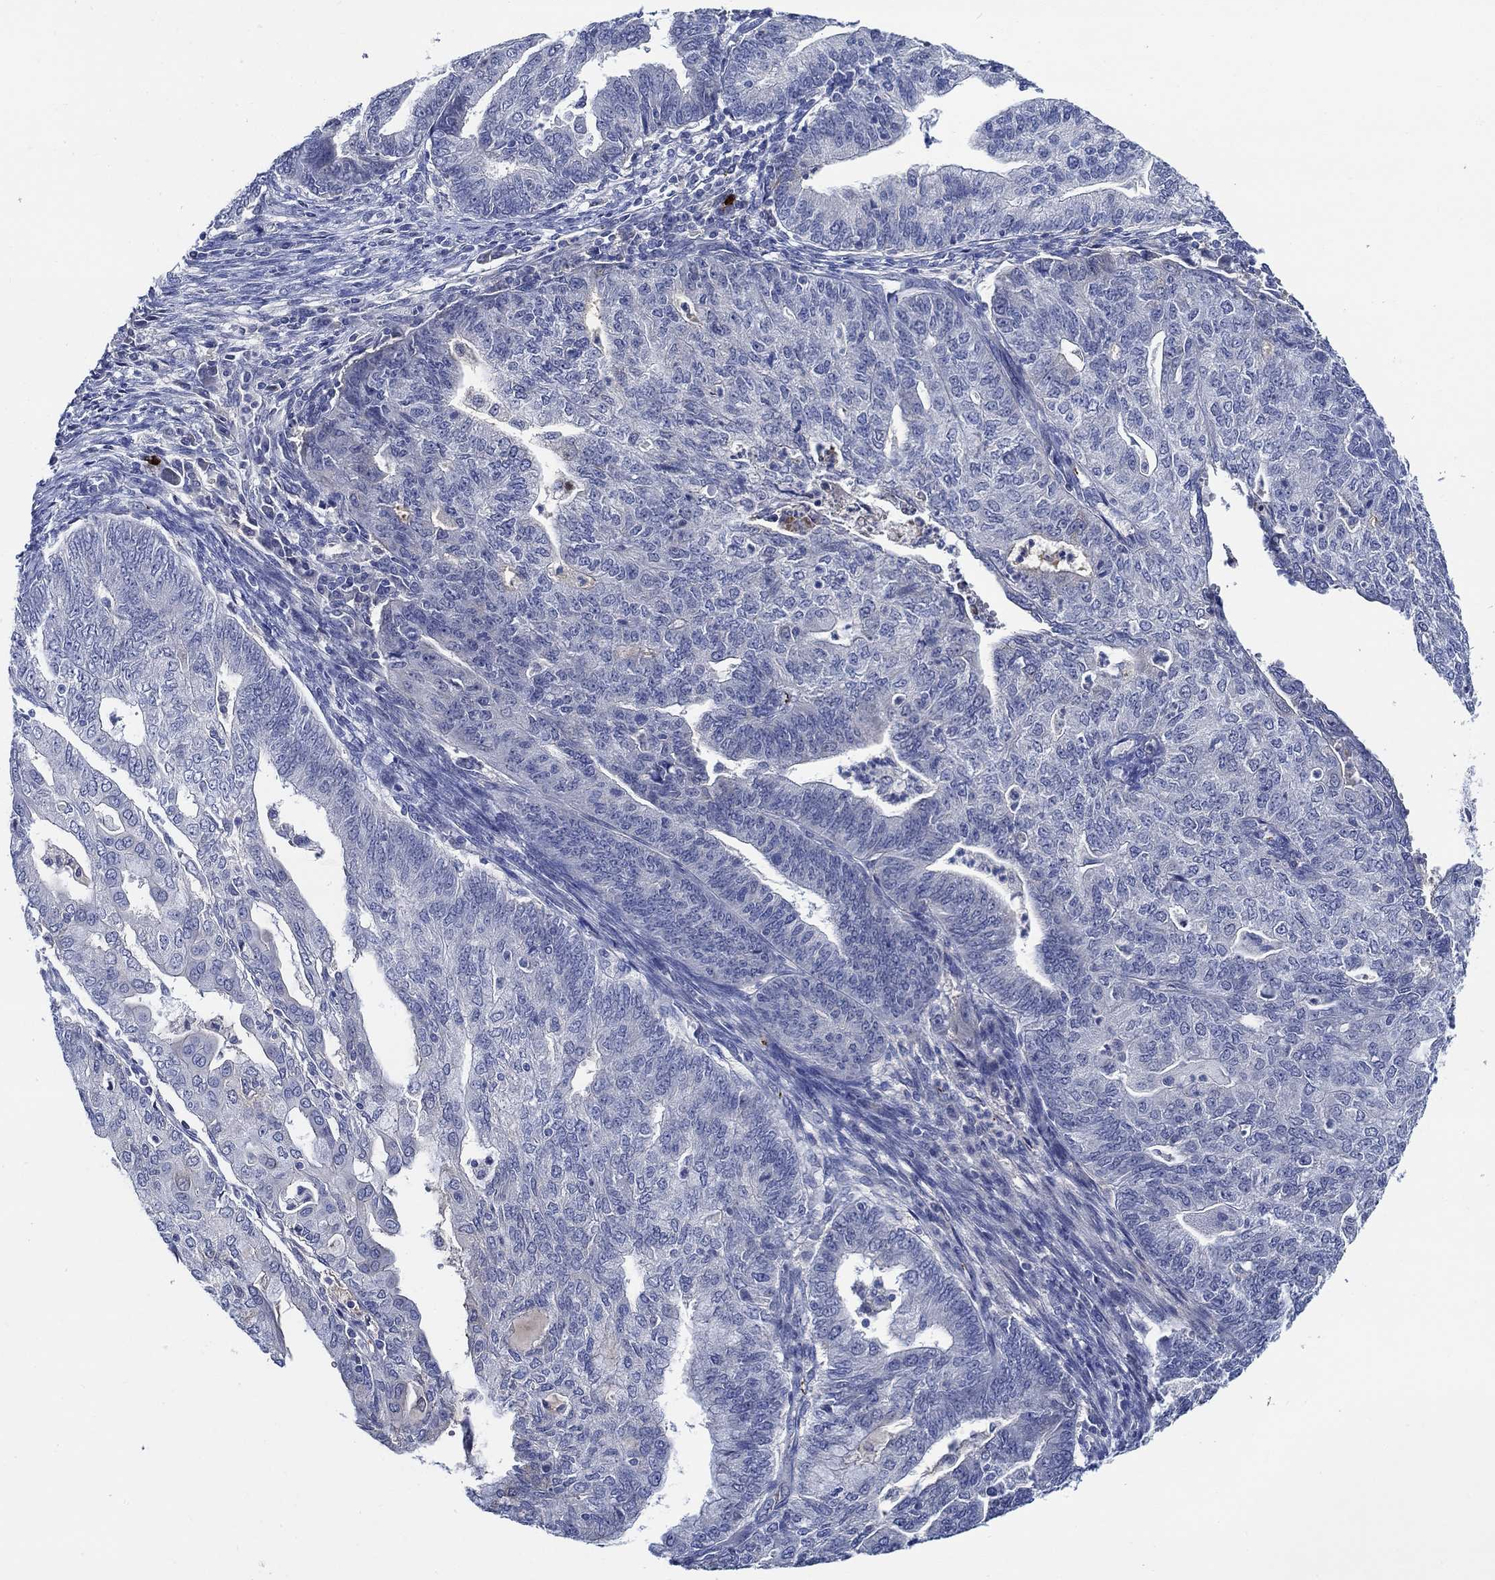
{"staining": {"intensity": "negative", "quantity": "none", "location": "none"}, "tissue": "endometrial cancer", "cell_type": "Tumor cells", "image_type": "cancer", "snomed": [{"axis": "morphology", "description": "Adenocarcinoma, NOS"}, {"axis": "topography", "description": "Endometrium"}], "caption": "A high-resolution micrograph shows immunohistochemistry staining of endometrial adenocarcinoma, which shows no significant positivity in tumor cells. (Brightfield microscopy of DAB immunohistochemistry (IHC) at high magnification).", "gene": "ALOX12", "patient": {"sex": "female", "age": 82}}